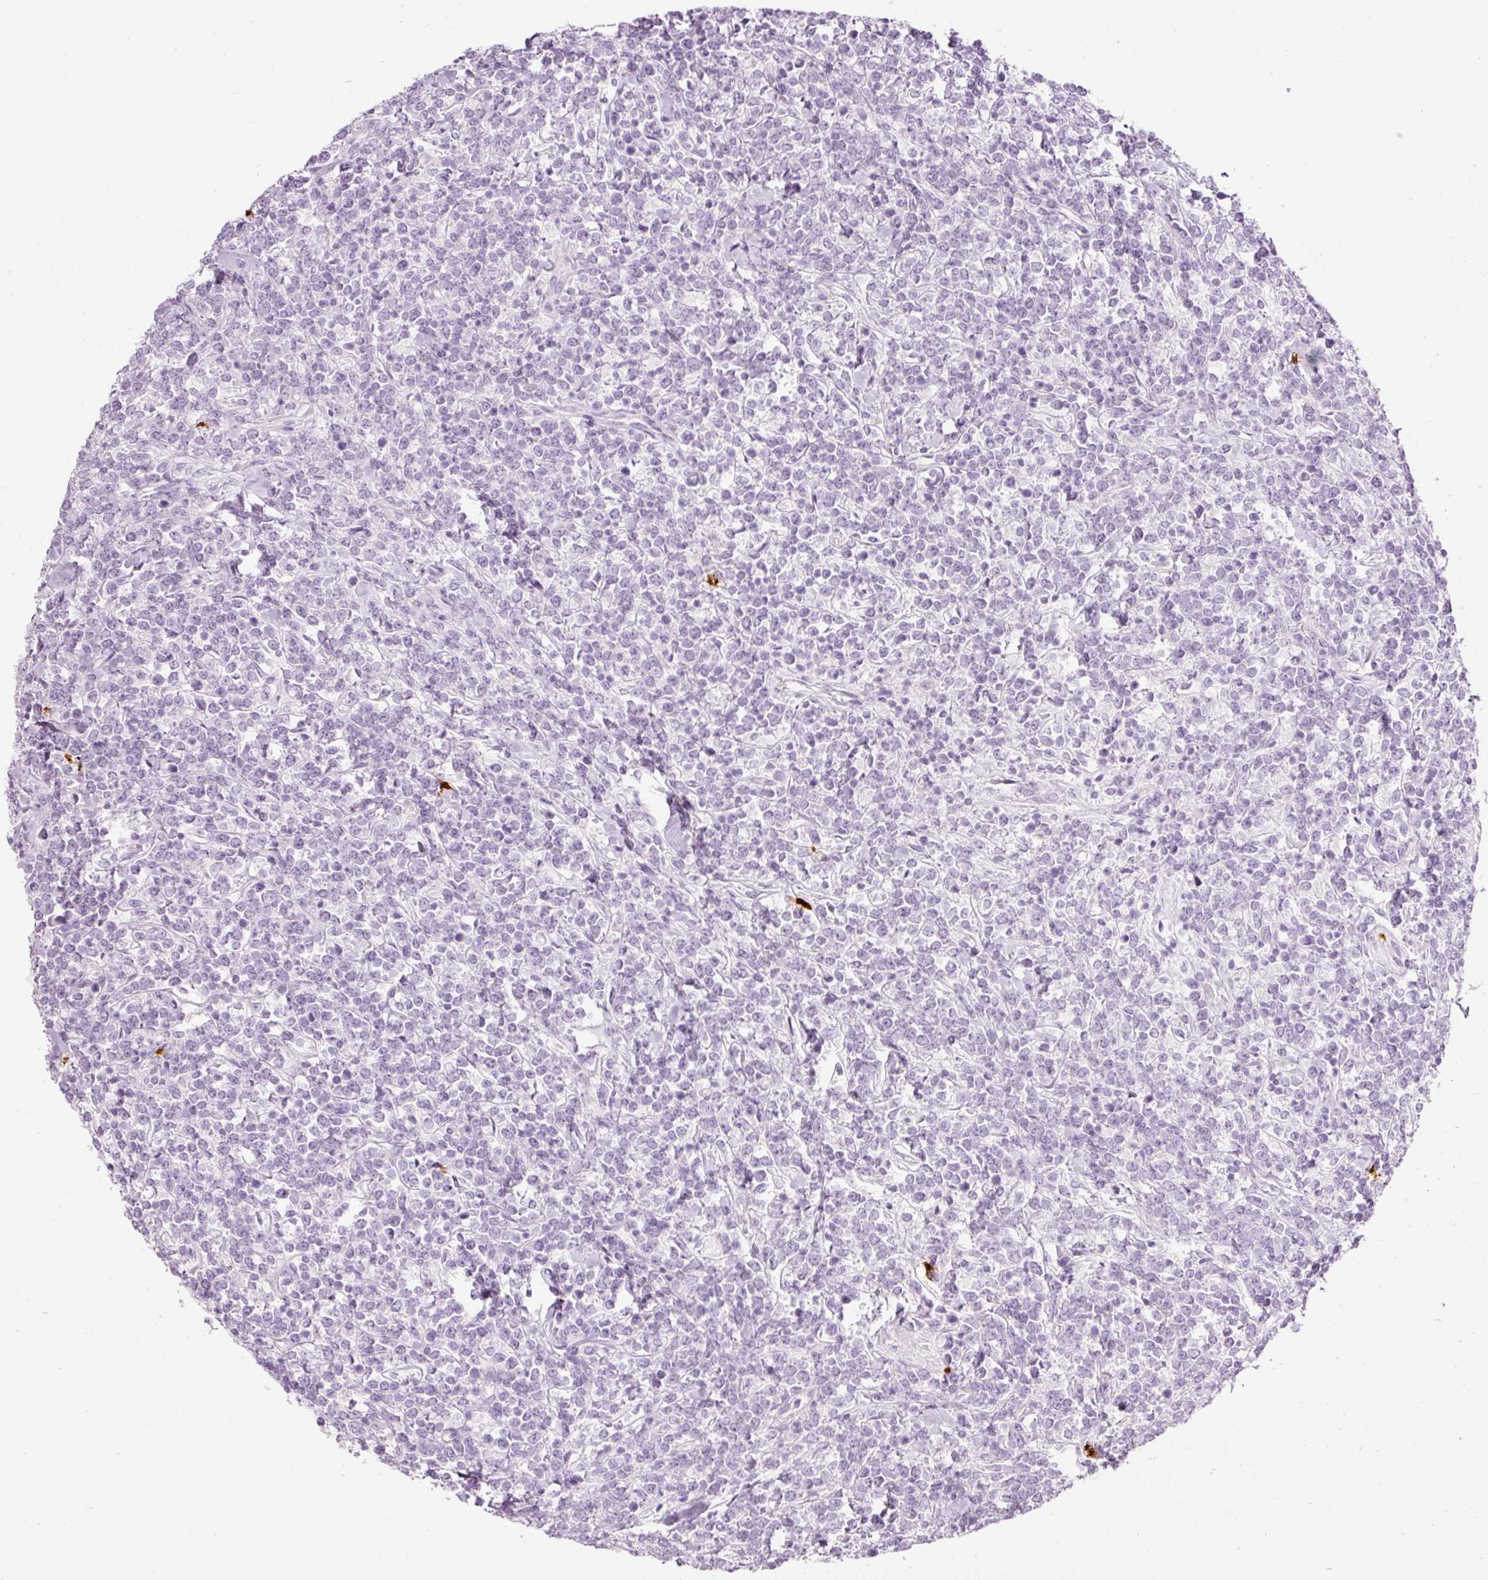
{"staining": {"intensity": "negative", "quantity": "none", "location": "none"}, "tissue": "lymphoma", "cell_type": "Tumor cells", "image_type": "cancer", "snomed": [{"axis": "morphology", "description": "Malignant lymphoma, non-Hodgkin's type, High grade"}, {"axis": "topography", "description": "Small intestine"}, {"axis": "topography", "description": "Colon"}], "caption": "Tumor cells show no significant positivity in lymphoma.", "gene": "CMA1", "patient": {"sex": "male", "age": 8}}